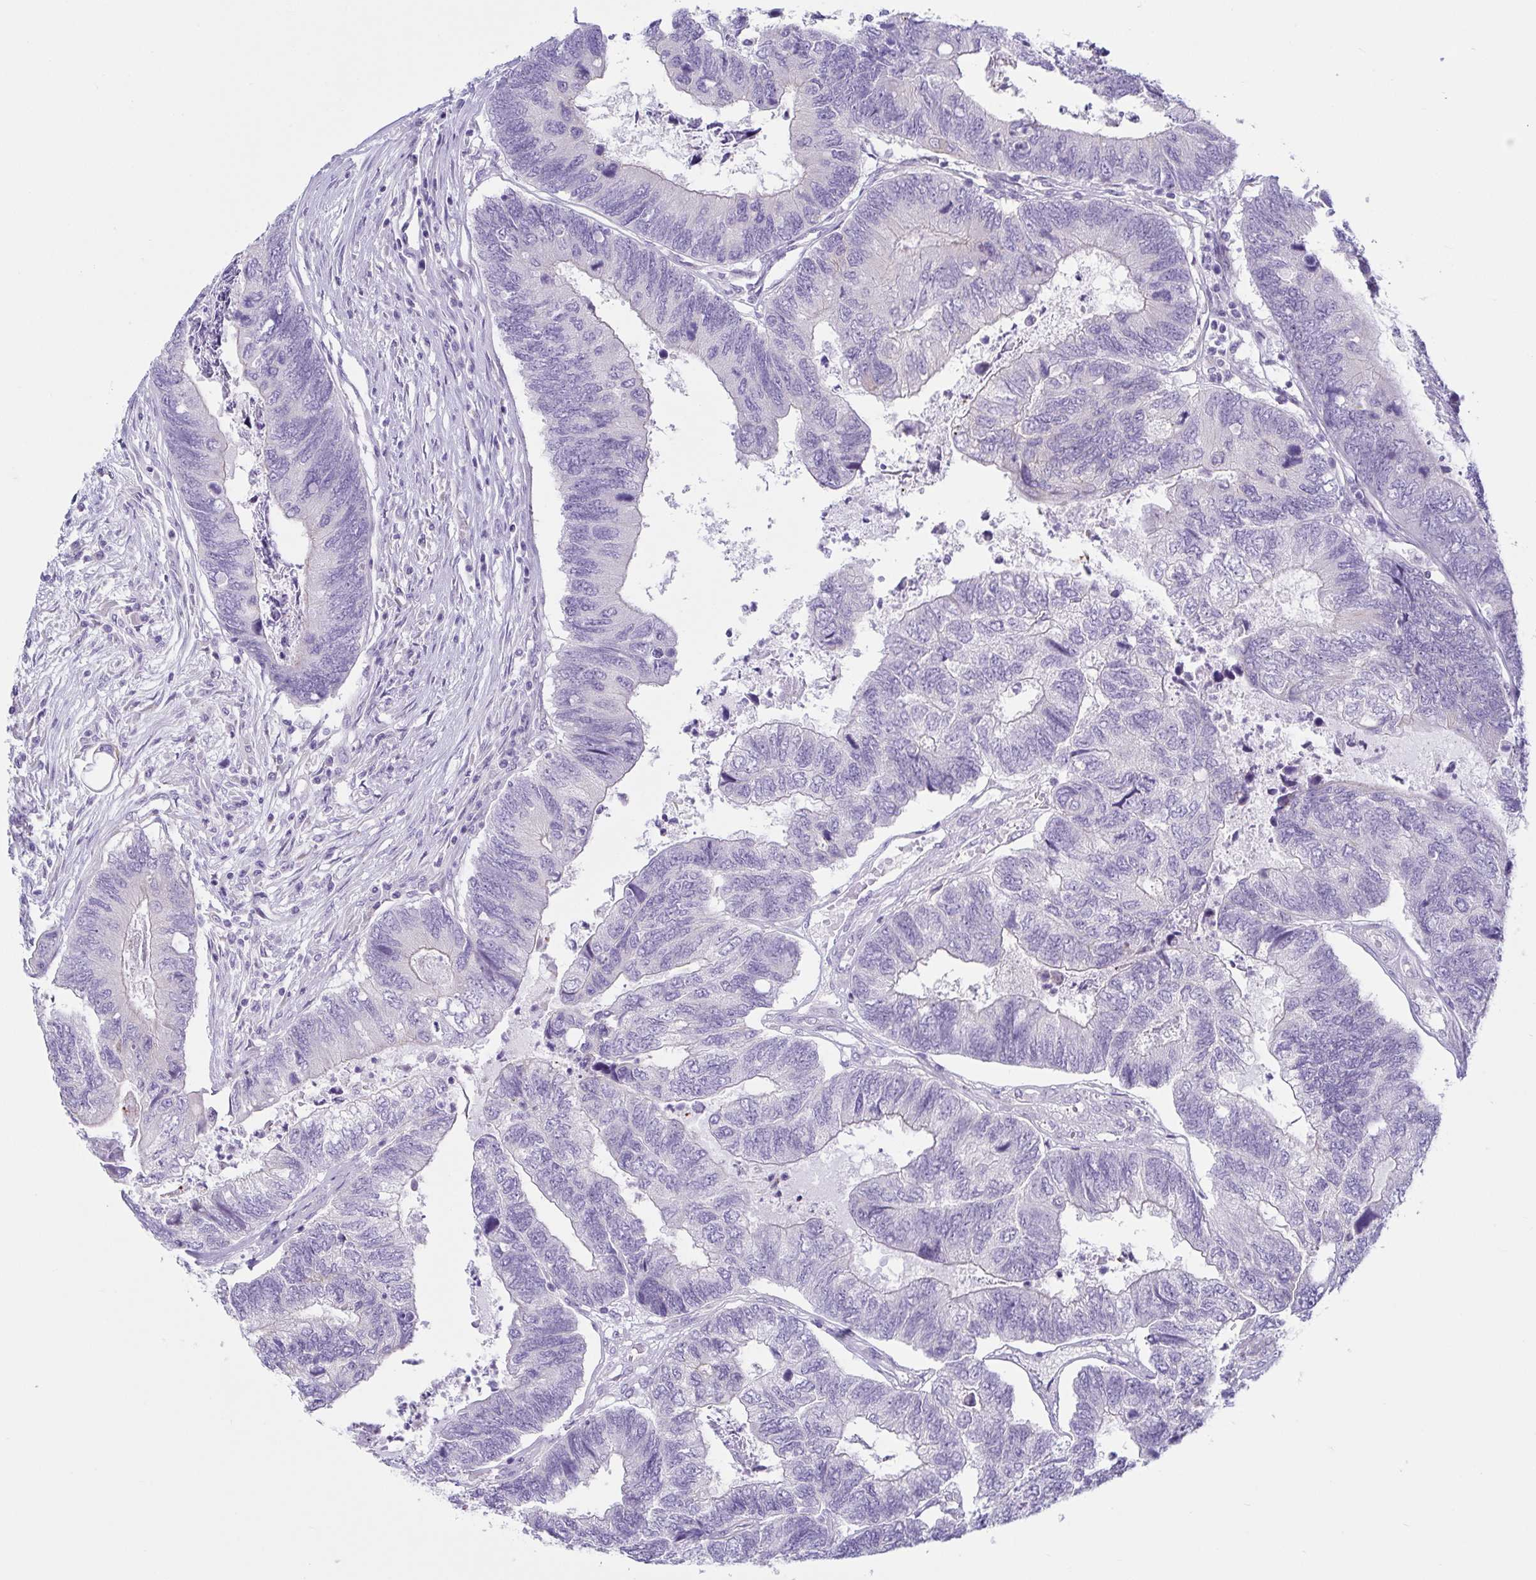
{"staining": {"intensity": "negative", "quantity": "none", "location": "none"}, "tissue": "colorectal cancer", "cell_type": "Tumor cells", "image_type": "cancer", "snomed": [{"axis": "morphology", "description": "Adenocarcinoma, NOS"}, {"axis": "topography", "description": "Colon"}], "caption": "Tumor cells show no significant positivity in colorectal adenocarcinoma. (Brightfield microscopy of DAB (3,3'-diaminobenzidine) IHC at high magnification).", "gene": "TNNI2", "patient": {"sex": "female", "age": 67}}